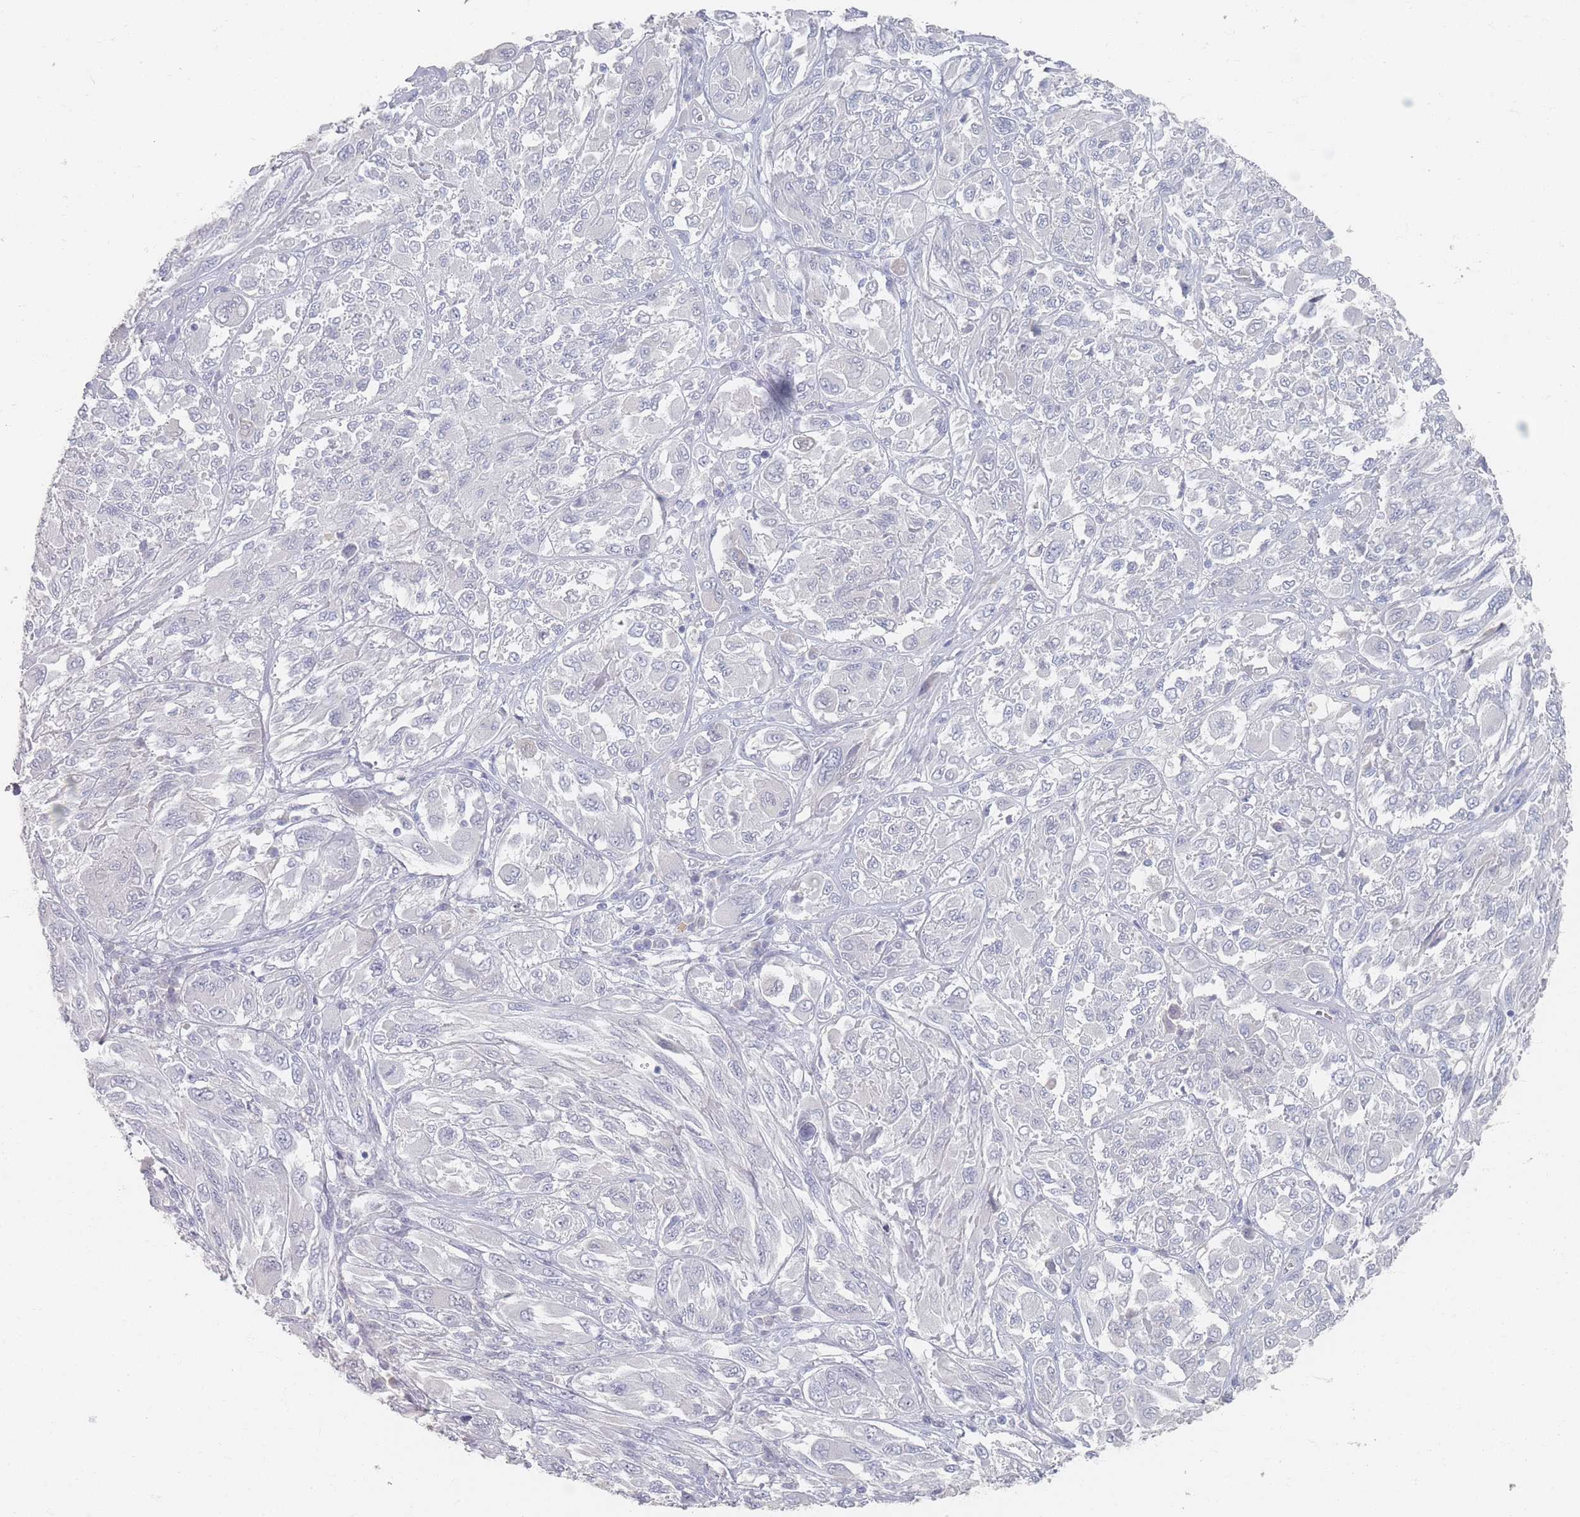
{"staining": {"intensity": "negative", "quantity": "none", "location": "none"}, "tissue": "melanoma", "cell_type": "Tumor cells", "image_type": "cancer", "snomed": [{"axis": "morphology", "description": "Malignant melanoma, NOS"}, {"axis": "topography", "description": "Skin"}], "caption": "Protein analysis of melanoma demonstrates no significant positivity in tumor cells.", "gene": "HELZ2", "patient": {"sex": "female", "age": 91}}